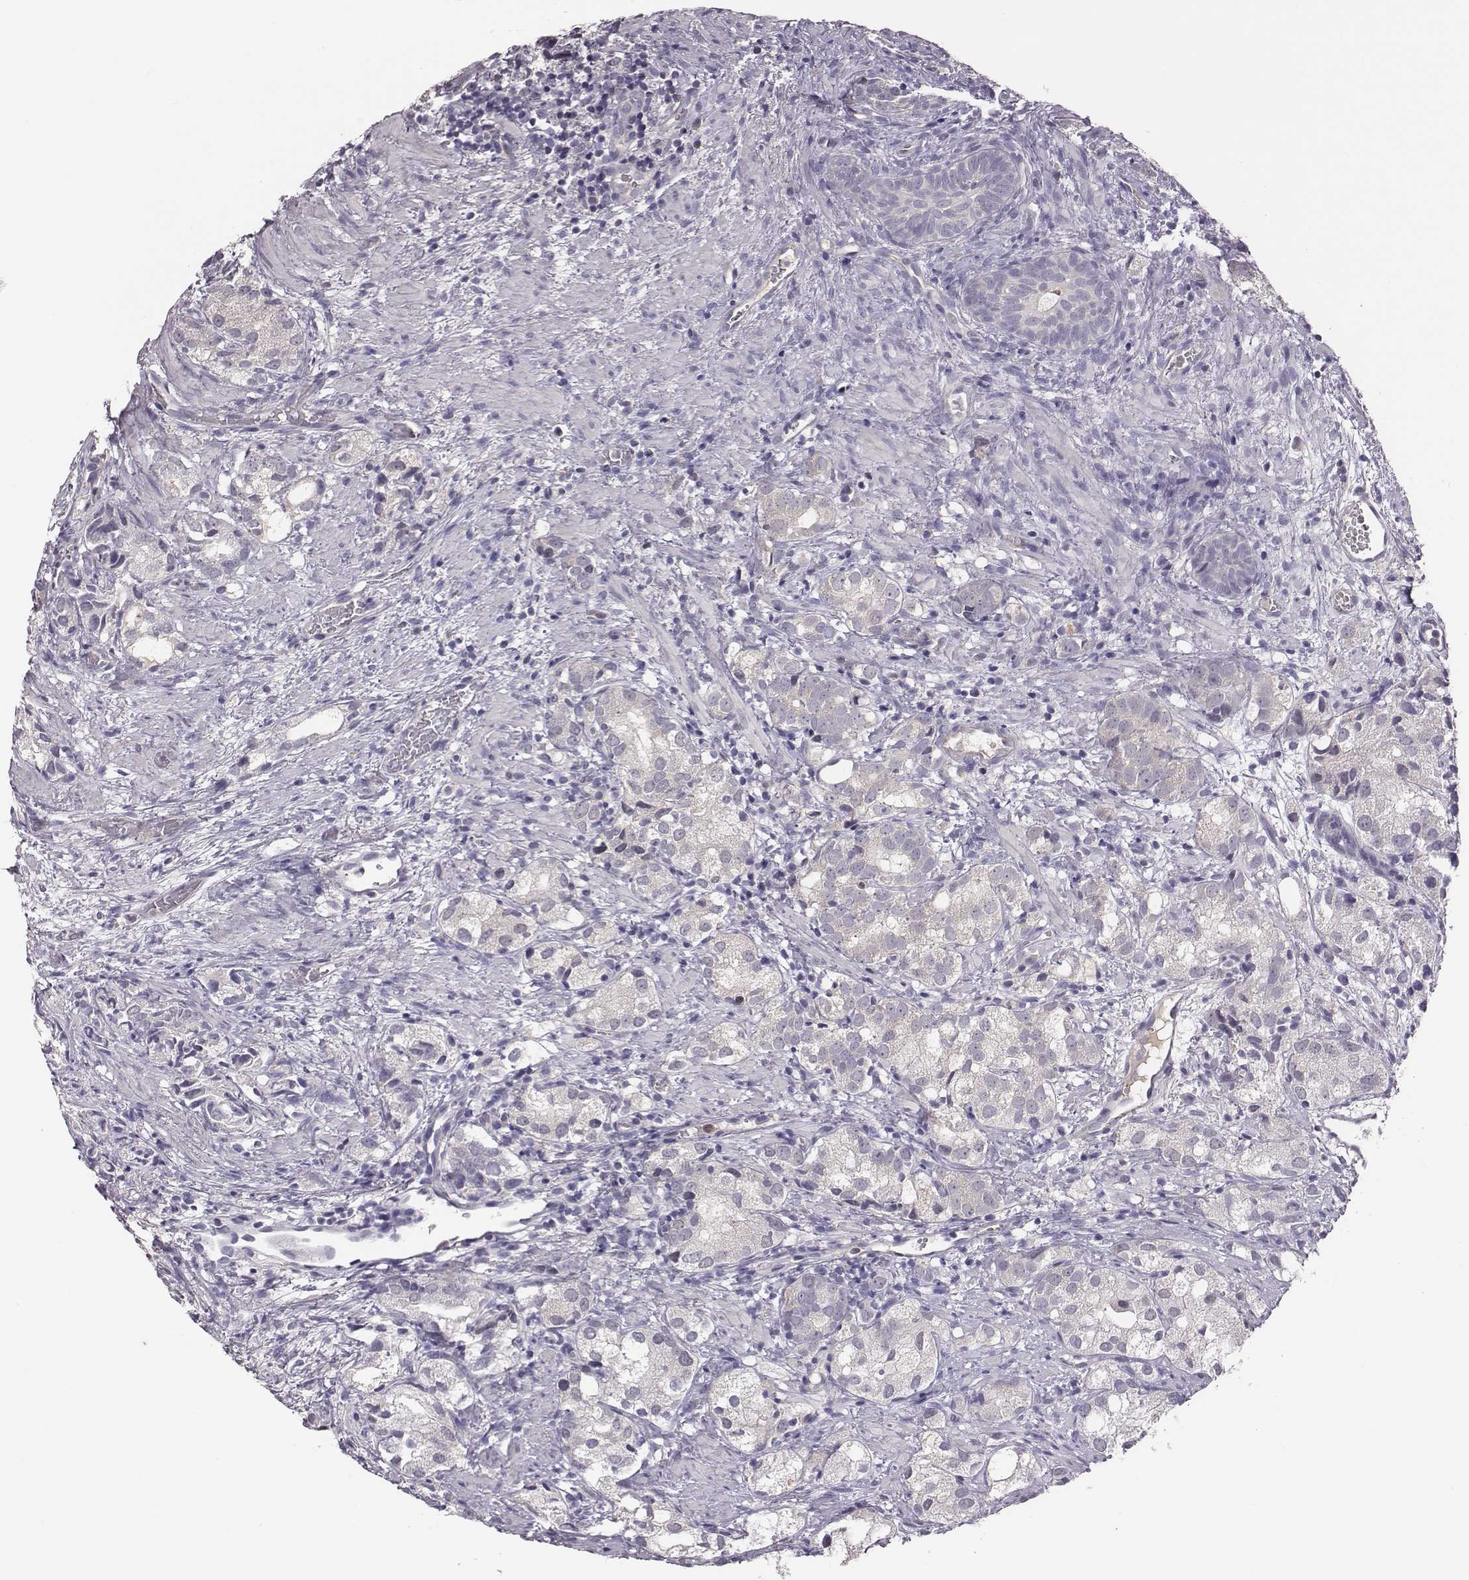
{"staining": {"intensity": "negative", "quantity": "none", "location": "none"}, "tissue": "prostate cancer", "cell_type": "Tumor cells", "image_type": "cancer", "snomed": [{"axis": "morphology", "description": "Adenocarcinoma, High grade"}, {"axis": "topography", "description": "Prostate"}], "caption": "Immunohistochemical staining of prostate adenocarcinoma (high-grade) displays no significant positivity in tumor cells.", "gene": "KMO", "patient": {"sex": "male", "age": 82}}